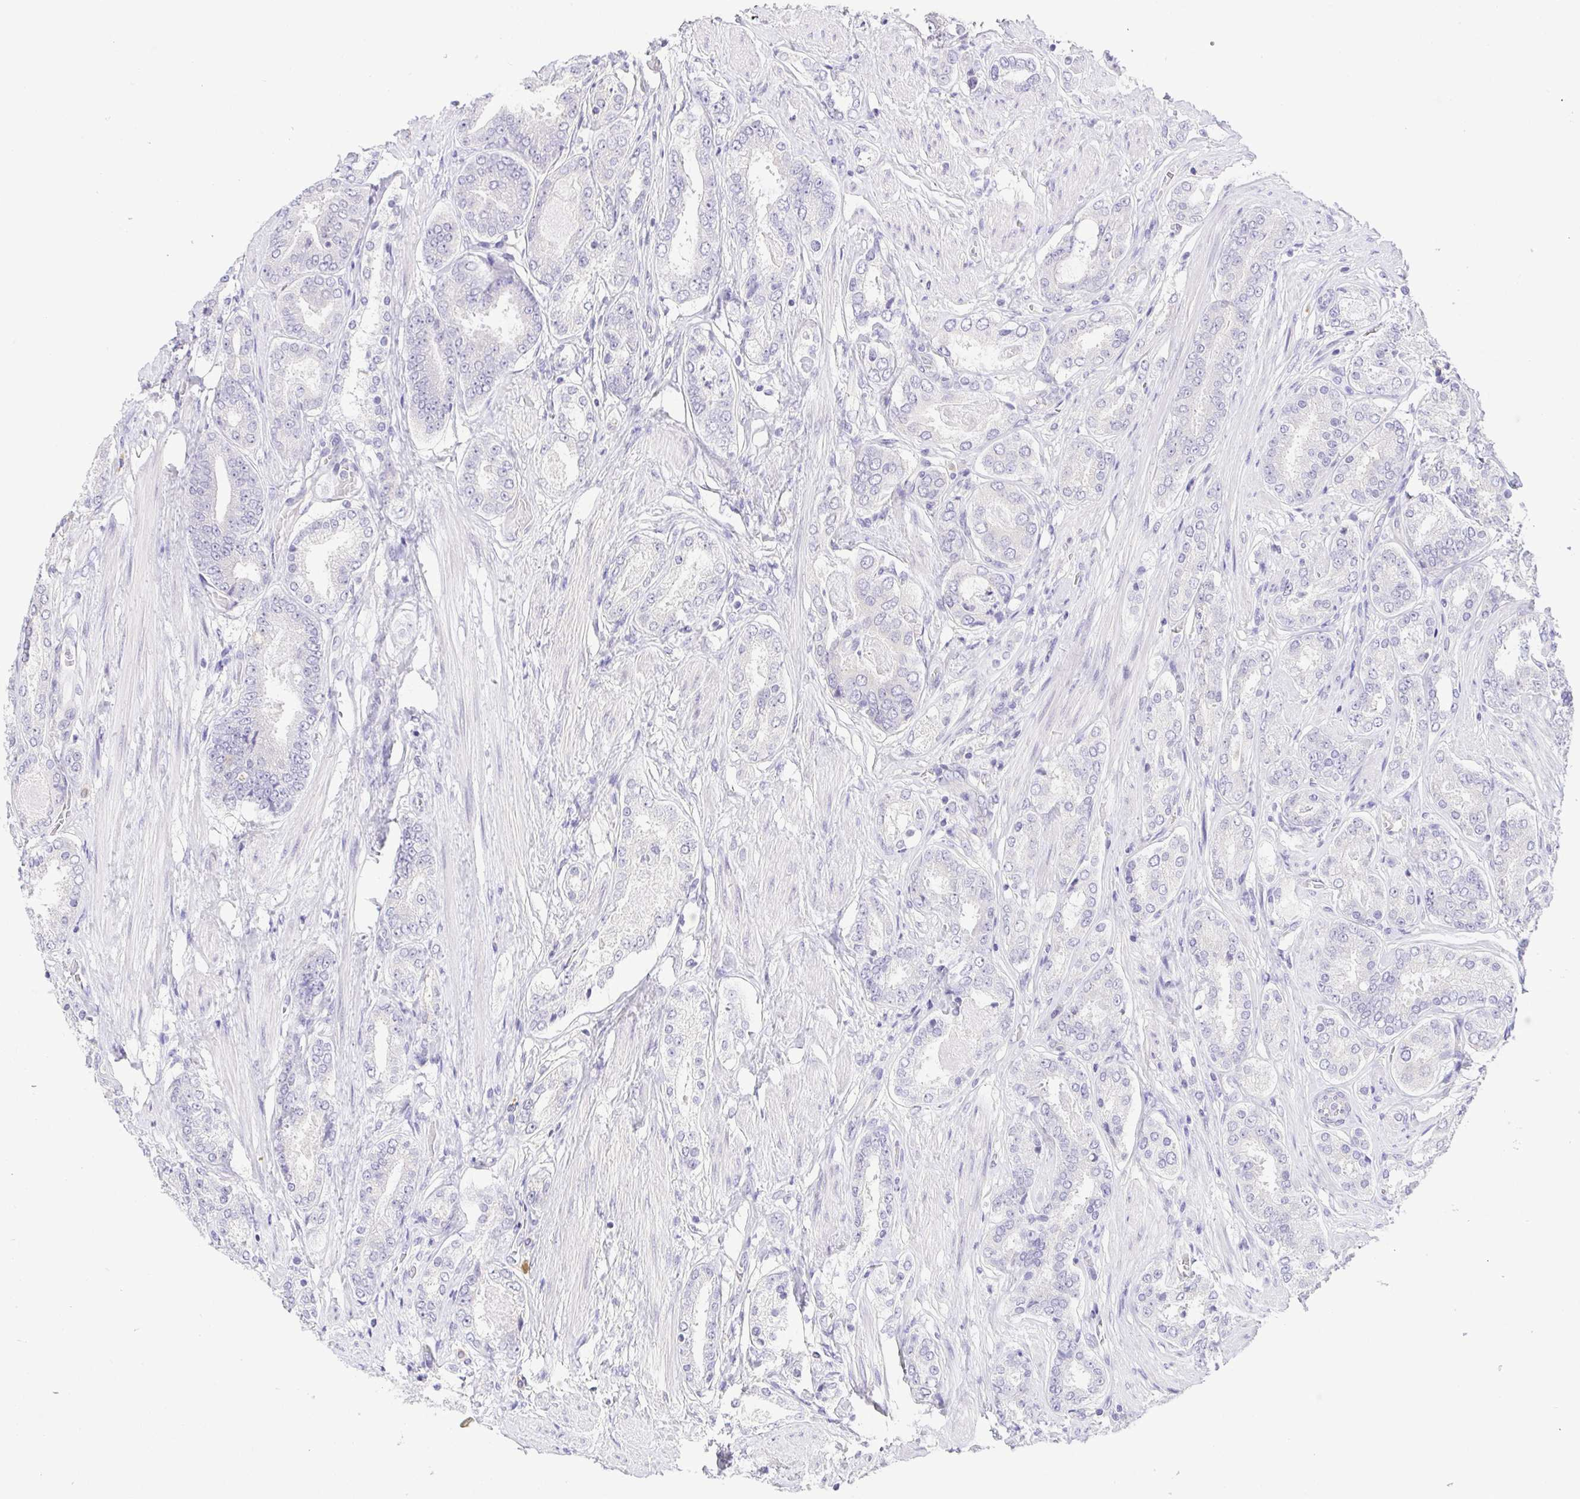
{"staining": {"intensity": "negative", "quantity": "none", "location": "none"}, "tissue": "prostate cancer", "cell_type": "Tumor cells", "image_type": "cancer", "snomed": [{"axis": "morphology", "description": "Adenocarcinoma, High grade"}, {"axis": "topography", "description": "Prostate"}], "caption": "Immunohistochemistry (IHC) of human adenocarcinoma (high-grade) (prostate) demonstrates no positivity in tumor cells.", "gene": "KRTDAP", "patient": {"sex": "male", "age": 63}}